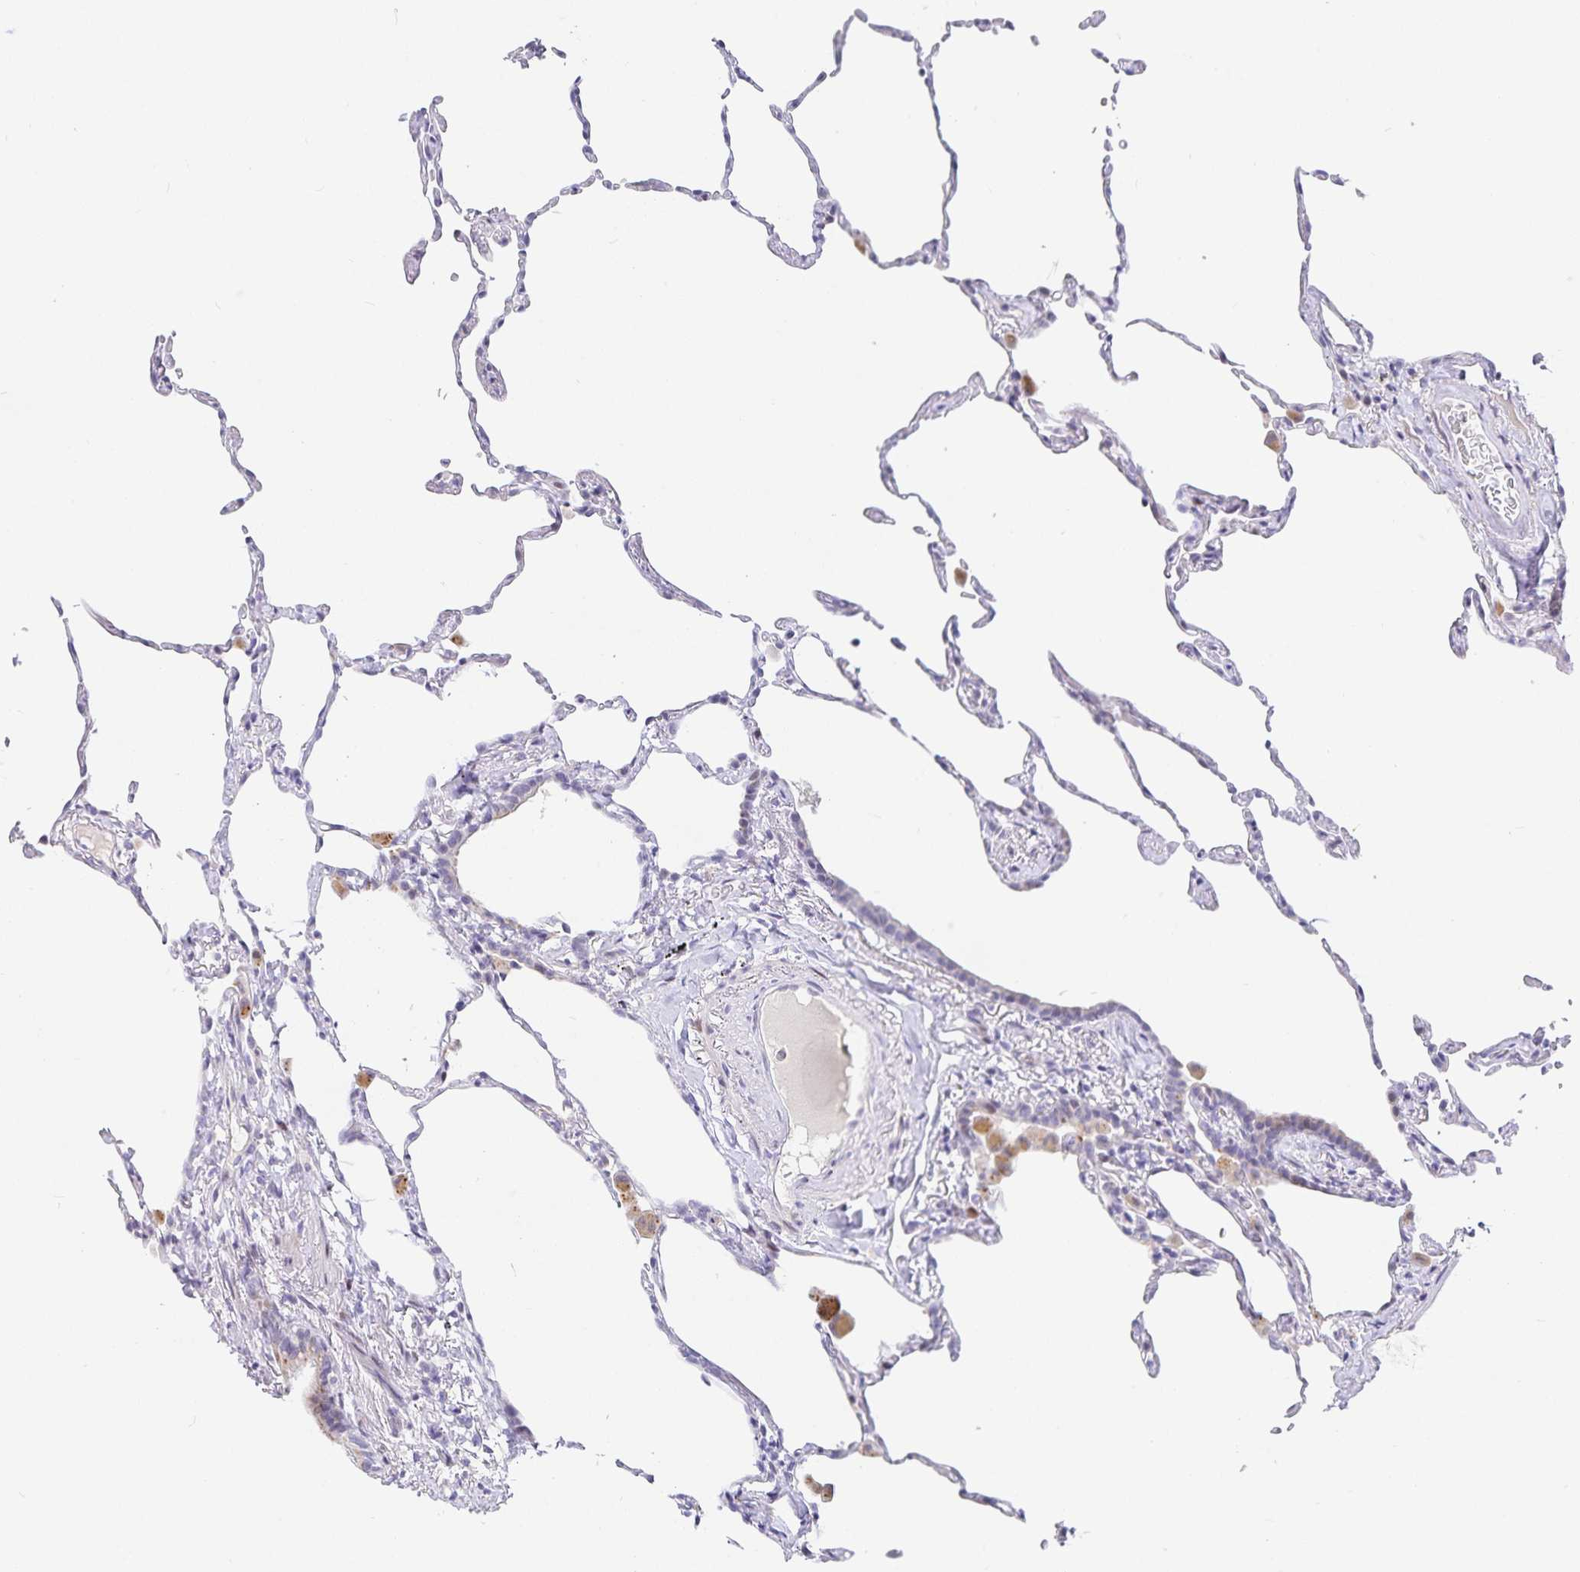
{"staining": {"intensity": "negative", "quantity": "none", "location": "none"}, "tissue": "lung", "cell_type": "Alveolar cells", "image_type": "normal", "snomed": [{"axis": "morphology", "description": "Normal tissue, NOS"}, {"axis": "topography", "description": "Lung"}], "caption": "The IHC image has no significant expression in alveolar cells of lung.", "gene": "KBTBD13", "patient": {"sex": "female", "age": 57}}